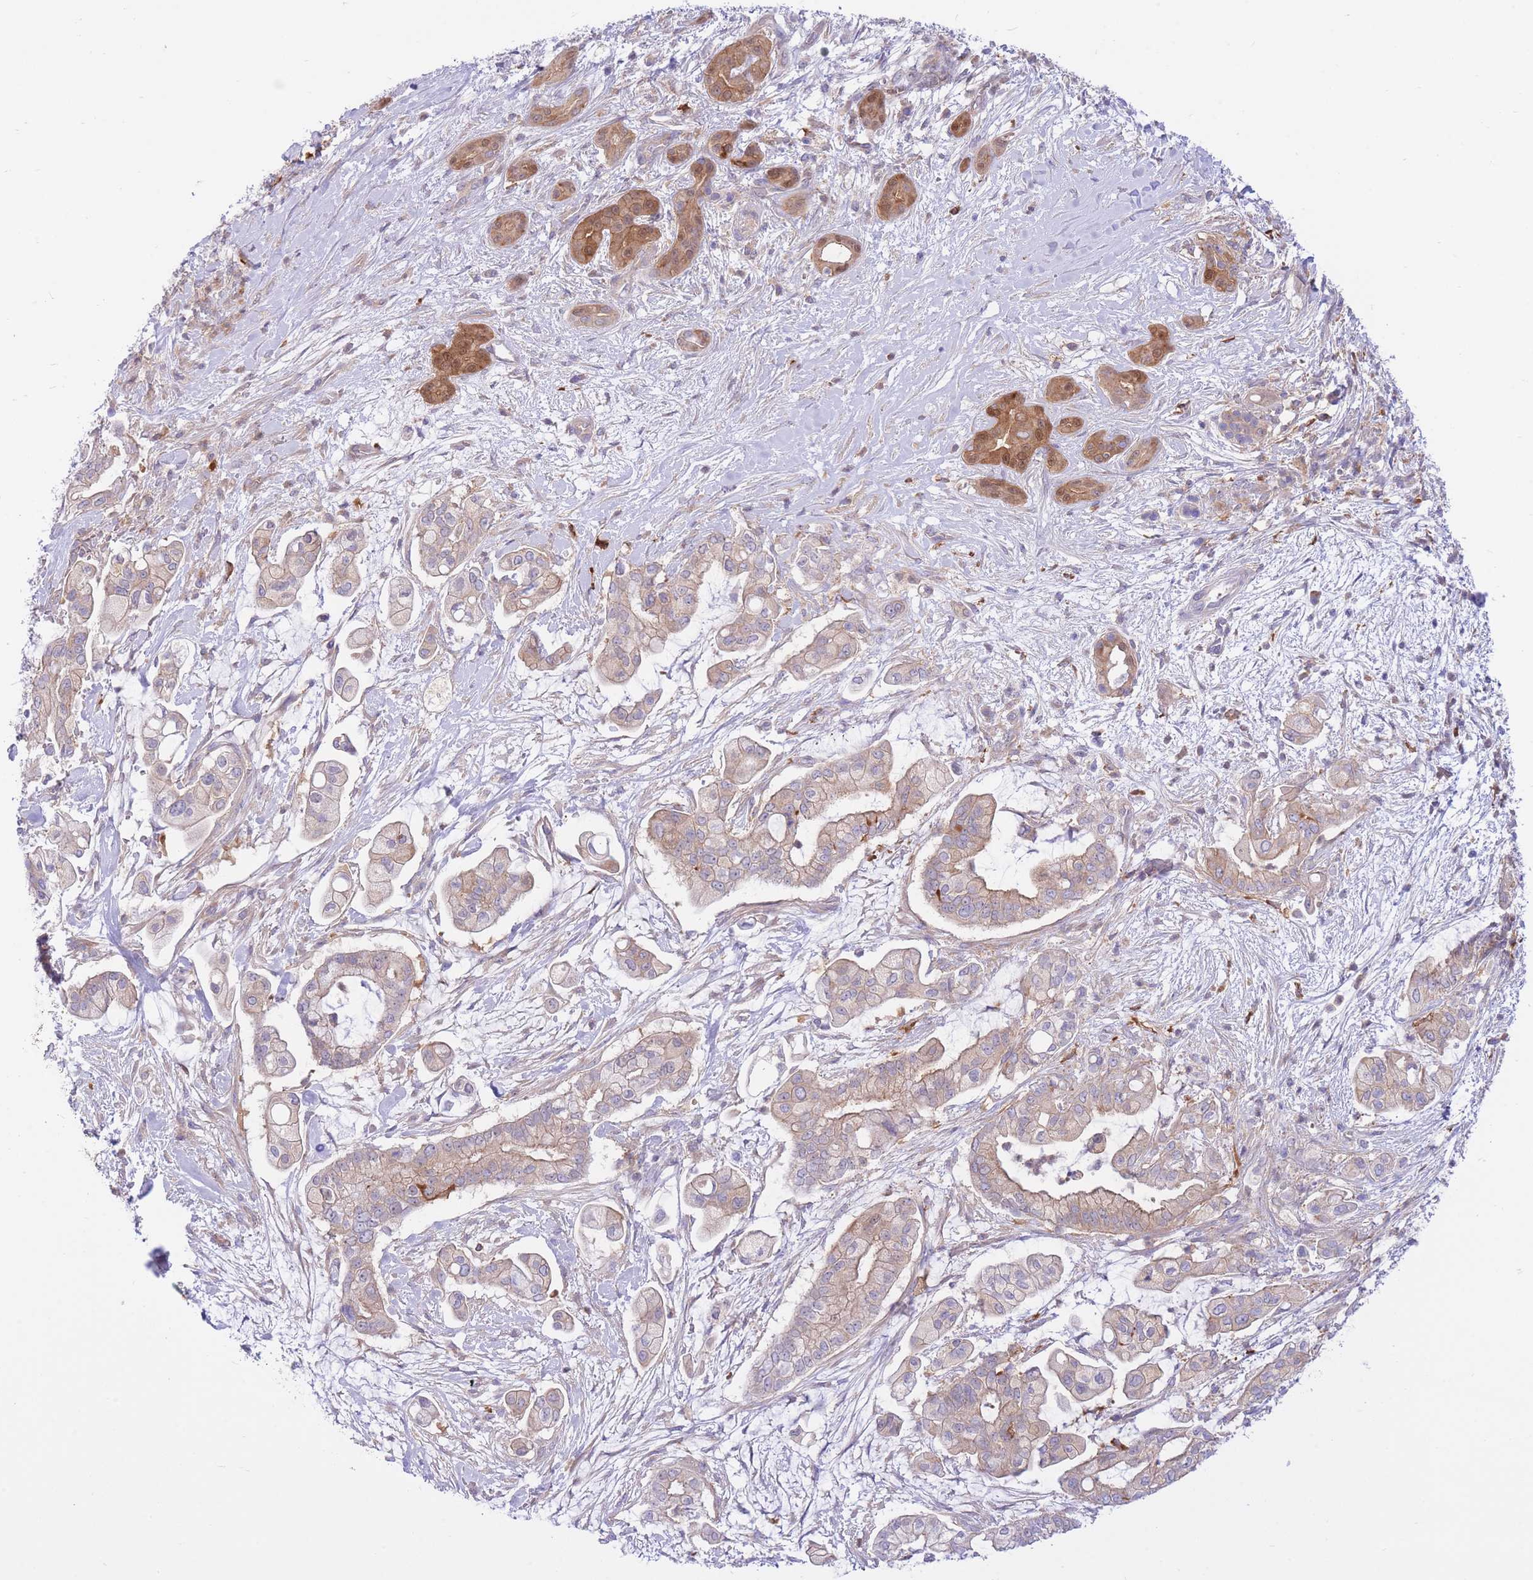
{"staining": {"intensity": "weak", "quantity": "25%-75%", "location": "cytoplasmic/membranous"}, "tissue": "pancreatic cancer", "cell_type": "Tumor cells", "image_type": "cancer", "snomed": [{"axis": "morphology", "description": "Adenocarcinoma, NOS"}, {"axis": "topography", "description": "Pancreas"}], "caption": "Adenocarcinoma (pancreatic) was stained to show a protein in brown. There is low levels of weak cytoplasmic/membranous expression in about 25%-75% of tumor cells.", "gene": "NAMPT", "patient": {"sex": "female", "age": 69}}